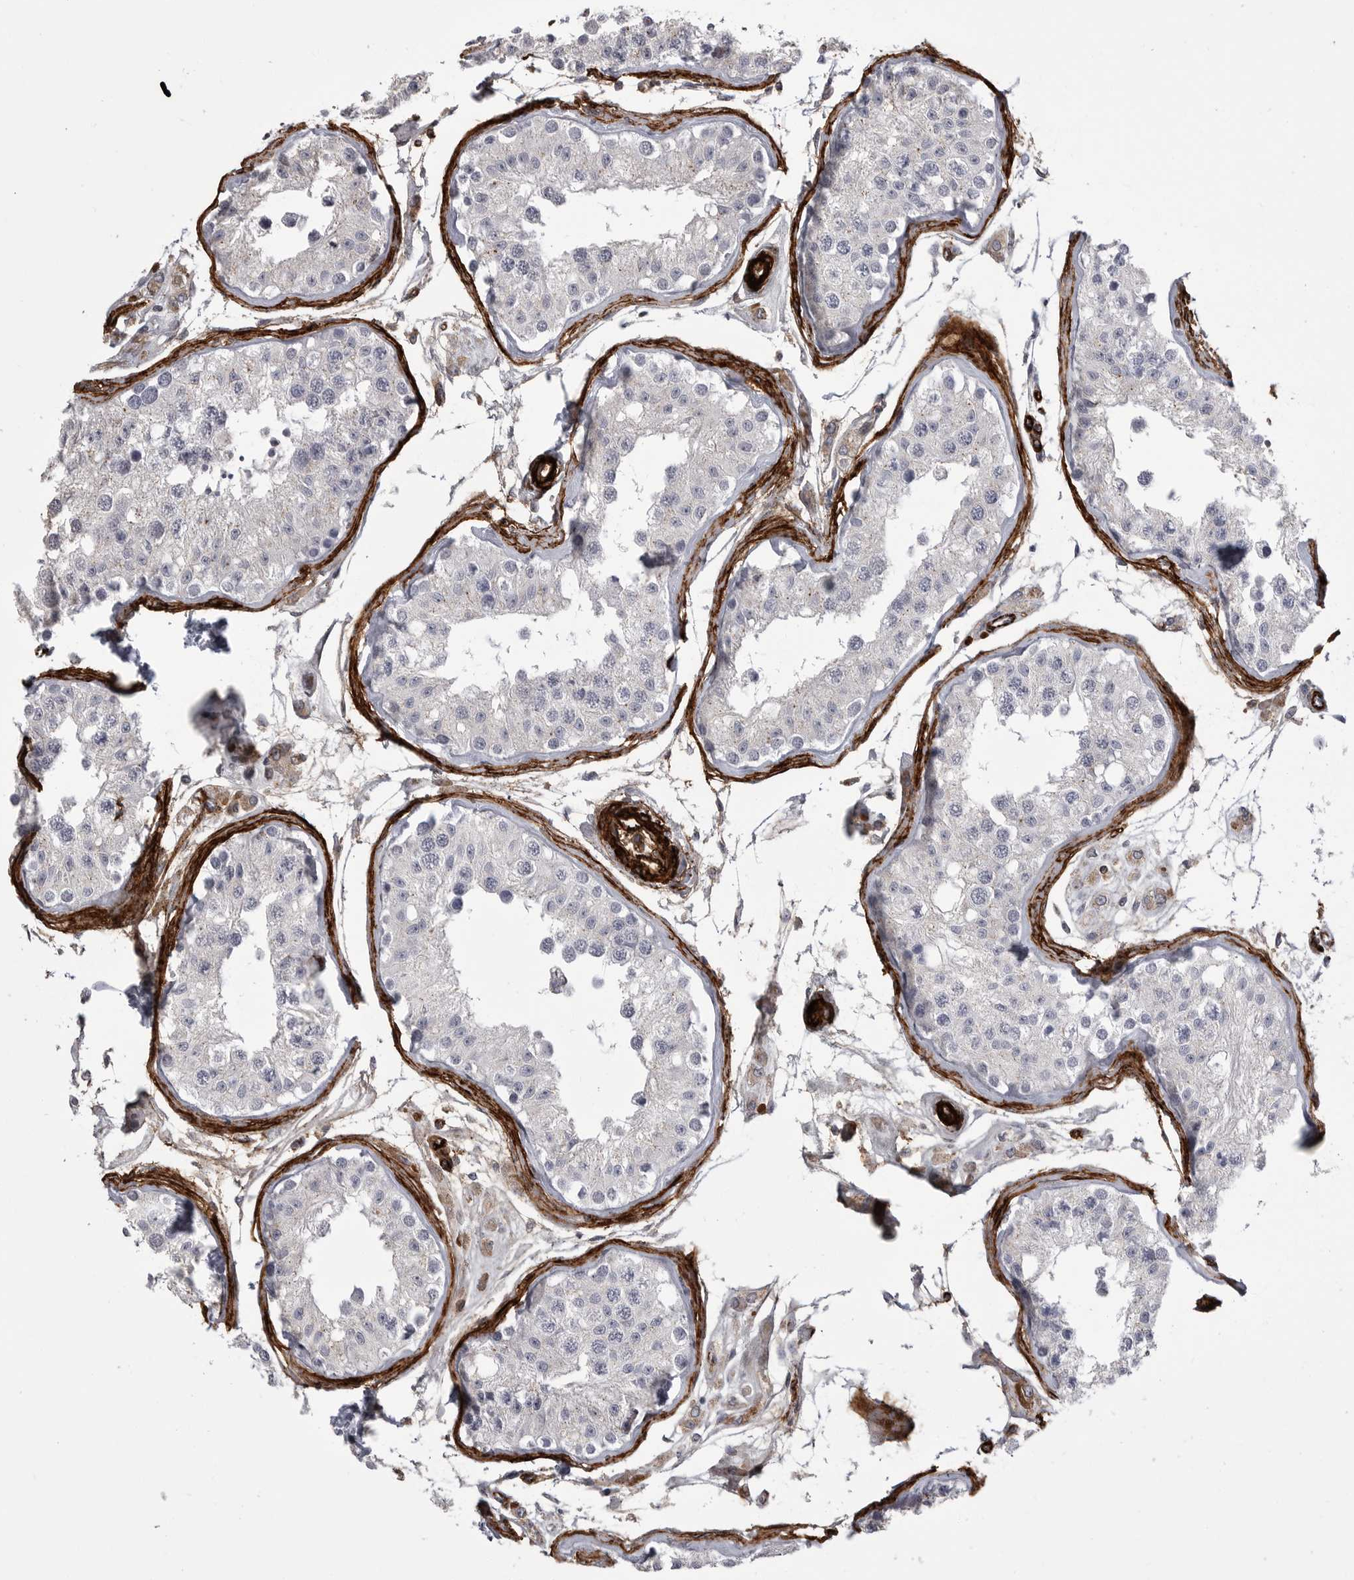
{"staining": {"intensity": "negative", "quantity": "none", "location": "none"}, "tissue": "testis", "cell_type": "Cells in seminiferous ducts", "image_type": "normal", "snomed": [{"axis": "morphology", "description": "Normal tissue, NOS"}, {"axis": "morphology", "description": "Adenocarcinoma, metastatic, NOS"}, {"axis": "topography", "description": "Testis"}], "caption": "The photomicrograph displays no significant expression in cells in seminiferous ducts of testis. Nuclei are stained in blue.", "gene": "AOC3", "patient": {"sex": "male", "age": 26}}